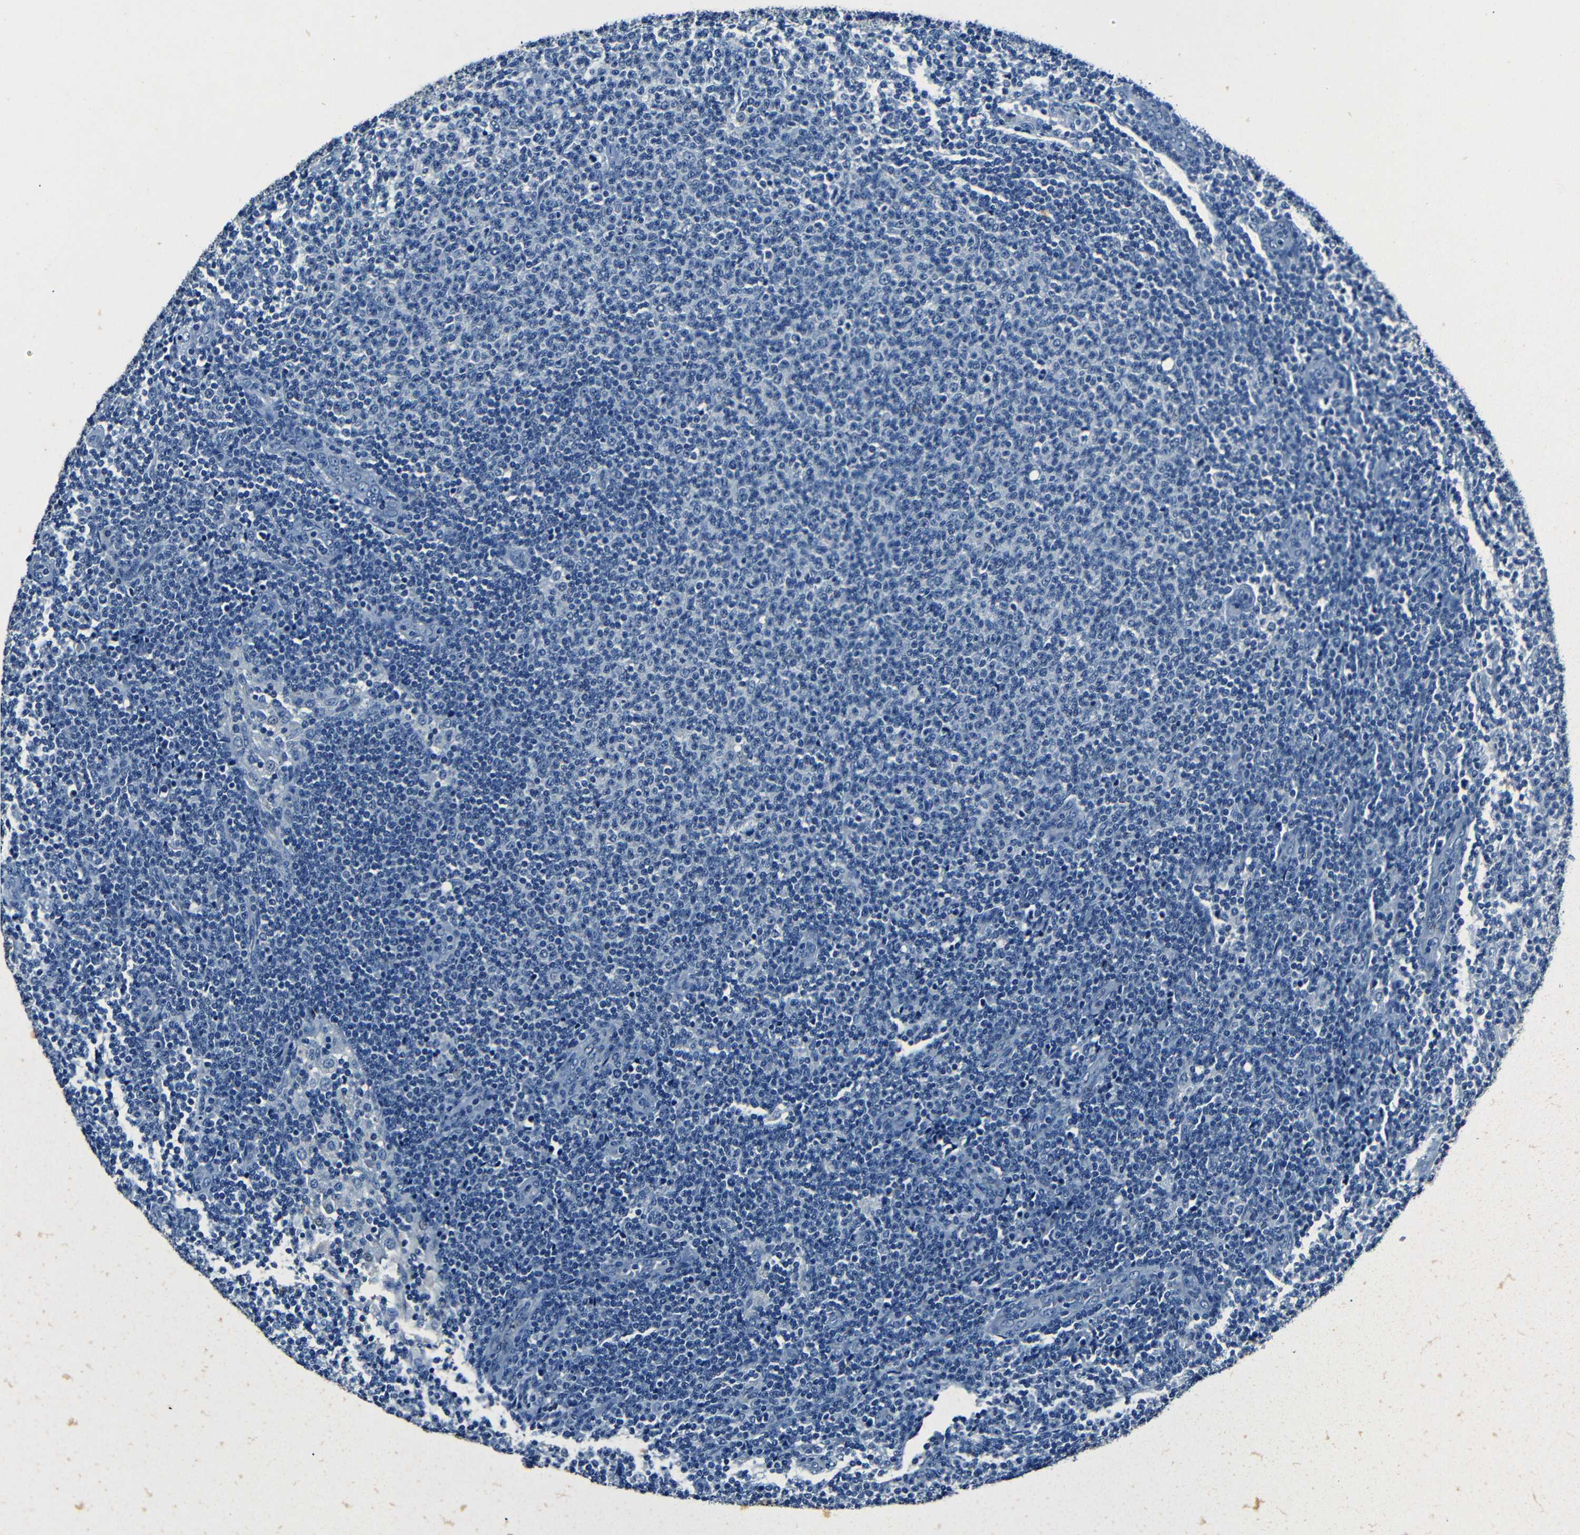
{"staining": {"intensity": "negative", "quantity": "none", "location": "none"}, "tissue": "lymphoma", "cell_type": "Tumor cells", "image_type": "cancer", "snomed": [{"axis": "morphology", "description": "Malignant lymphoma, non-Hodgkin's type, Low grade"}, {"axis": "topography", "description": "Lymph node"}], "caption": "High power microscopy histopathology image of an IHC micrograph of malignant lymphoma, non-Hodgkin's type (low-grade), revealing no significant staining in tumor cells.", "gene": "NCMAP", "patient": {"sex": "male", "age": 66}}